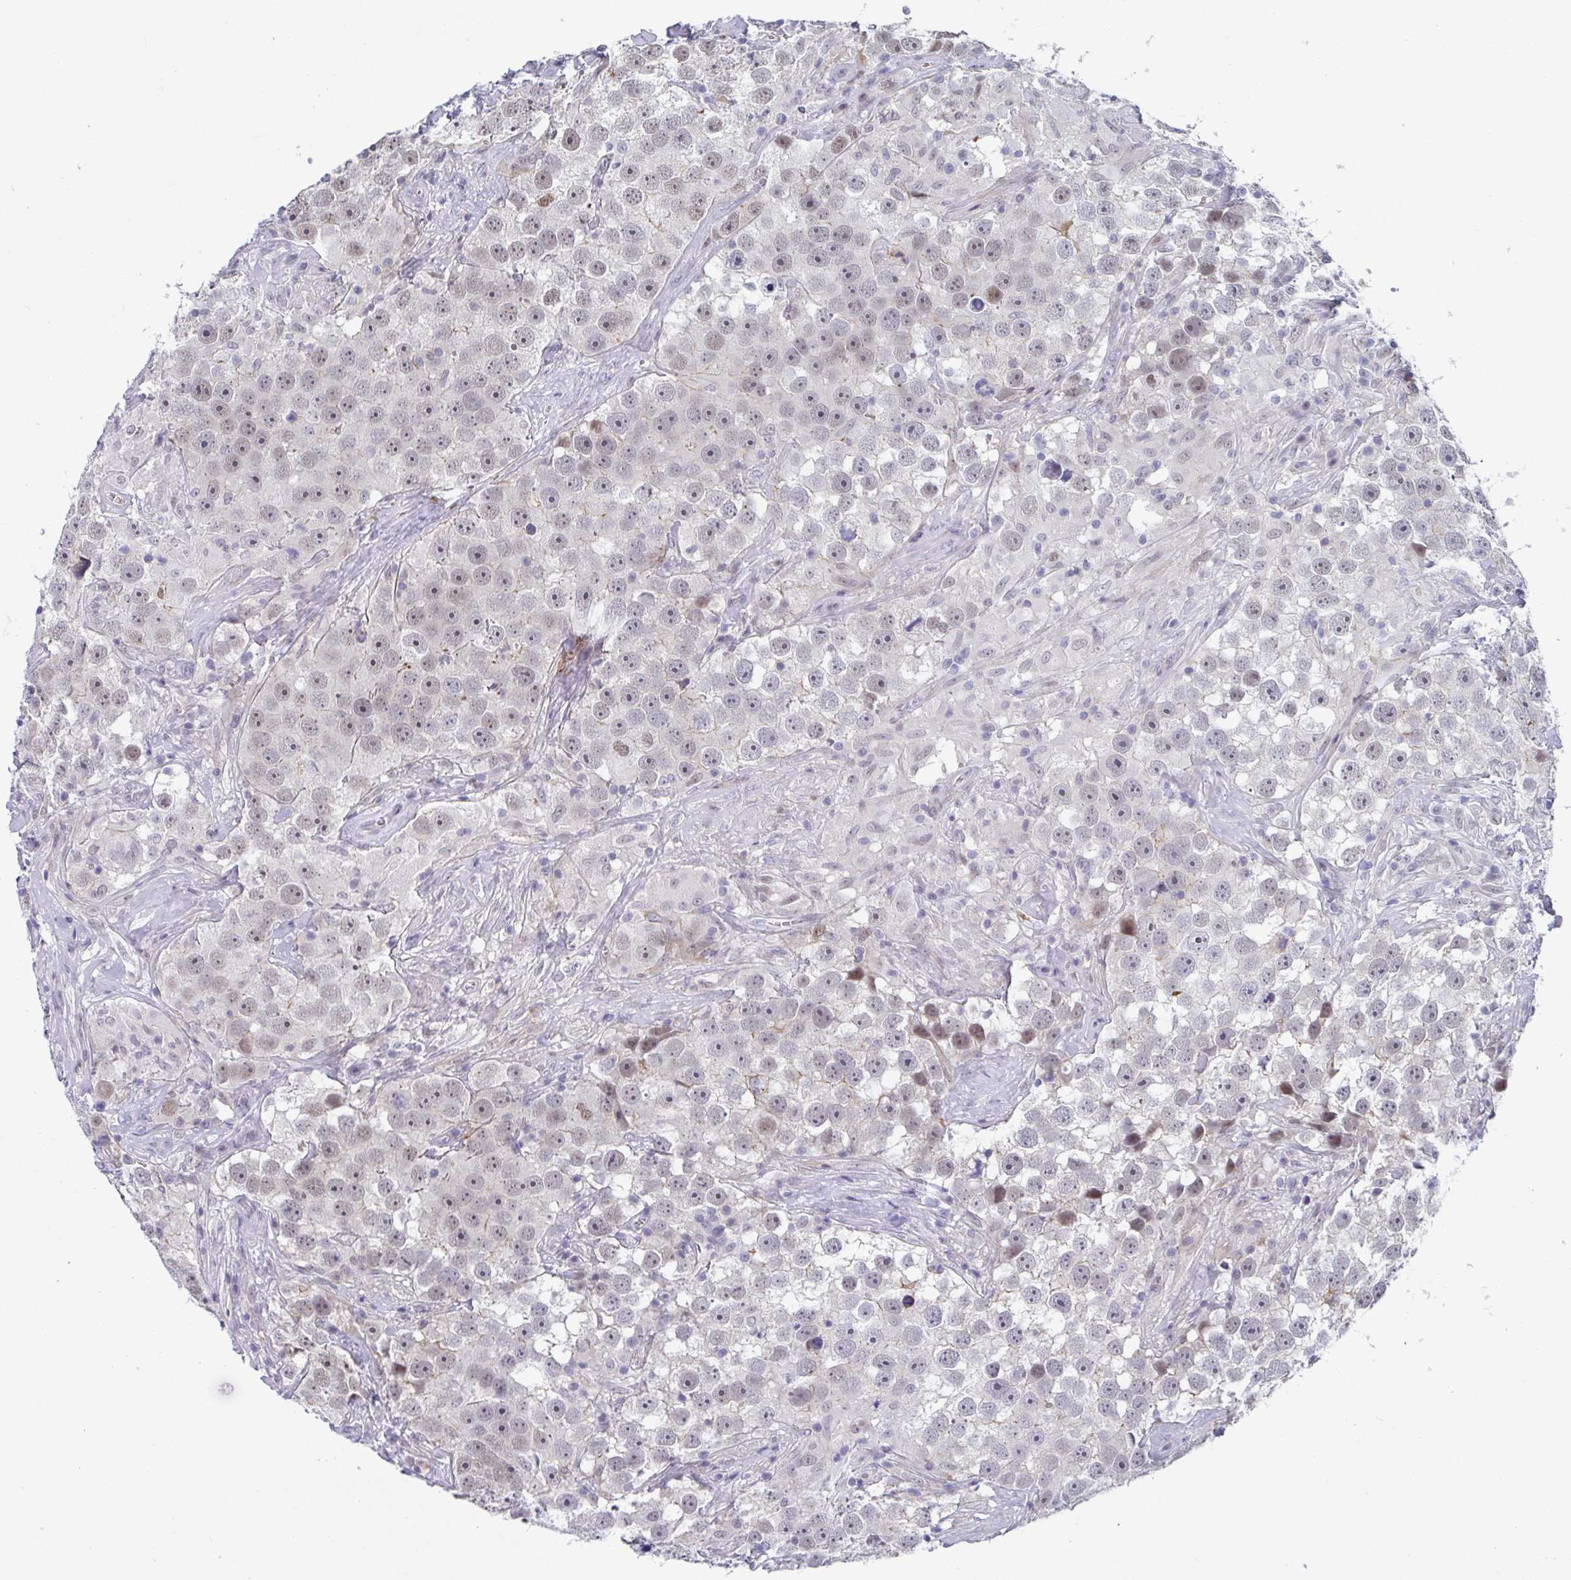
{"staining": {"intensity": "weak", "quantity": "25%-75%", "location": "nuclear"}, "tissue": "testis cancer", "cell_type": "Tumor cells", "image_type": "cancer", "snomed": [{"axis": "morphology", "description": "Seminoma, NOS"}, {"axis": "topography", "description": "Testis"}], "caption": "Testis cancer stained with immunohistochemistry (IHC) displays weak nuclear expression in approximately 25%-75% of tumor cells.", "gene": "WDR72", "patient": {"sex": "male", "age": 49}}